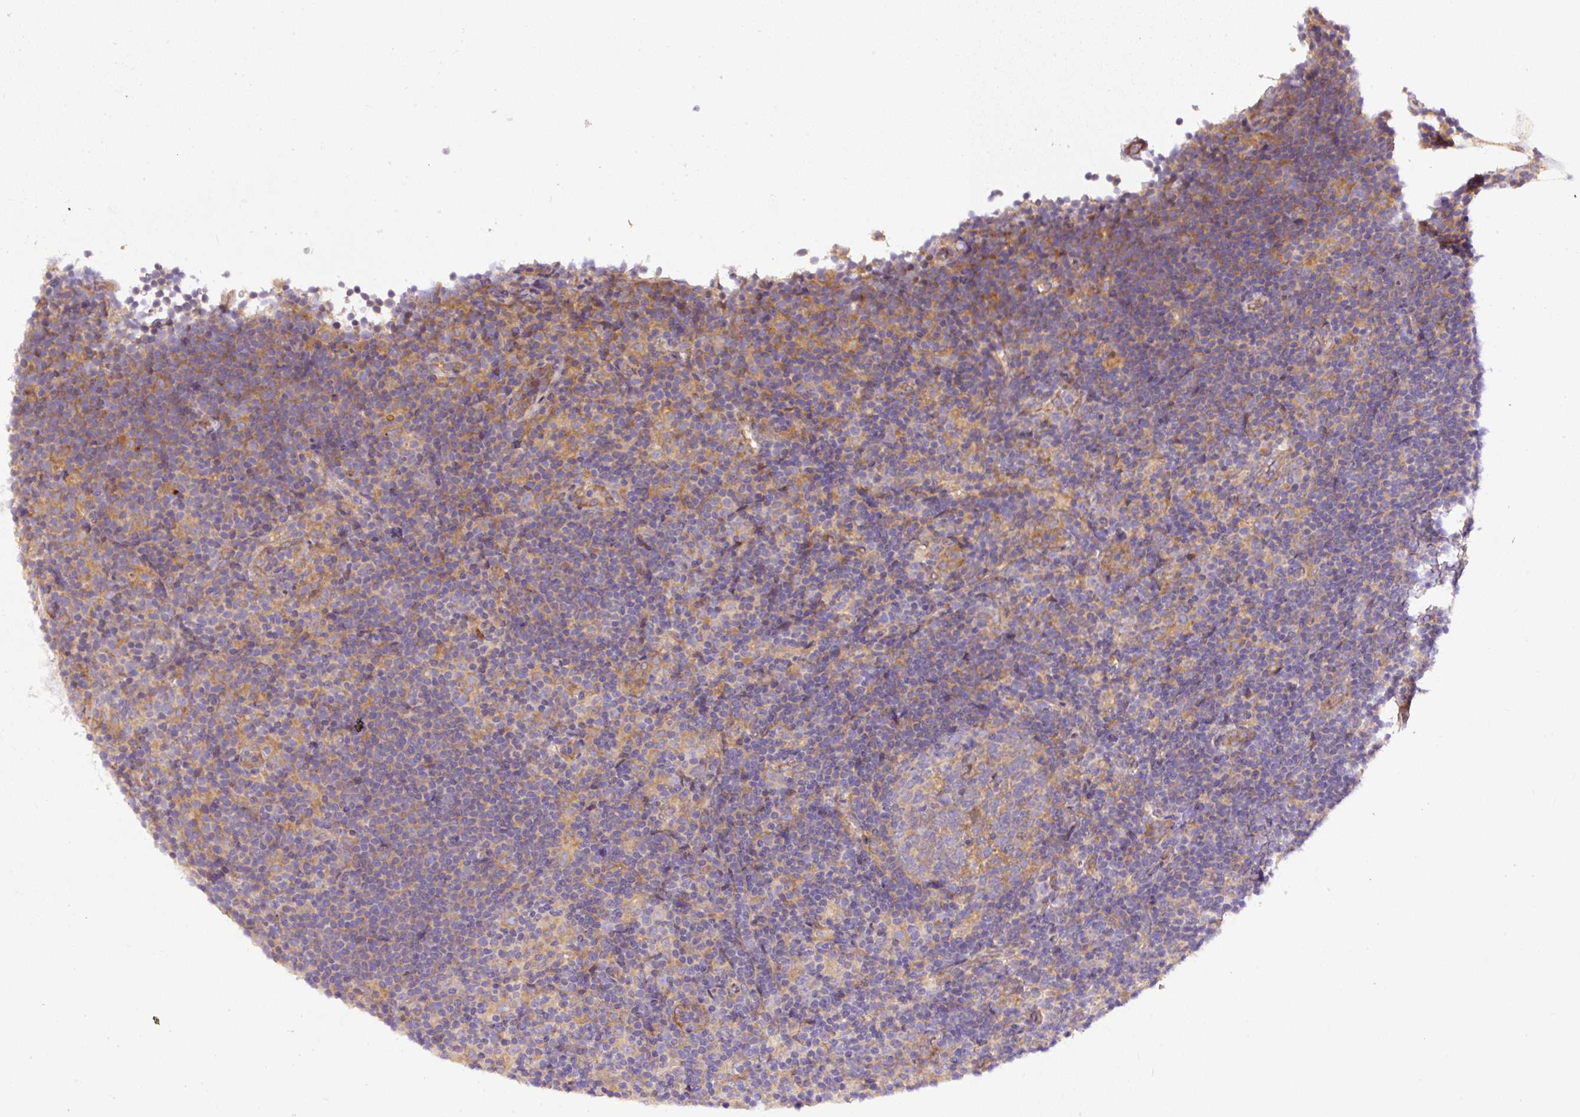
{"staining": {"intensity": "moderate", "quantity": ">75%", "location": "cytoplasmic/membranous"}, "tissue": "lymphoma", "cell_type": "Tumor cells", "image_type": "cancer", "snomed": [{"axis": "morphology", "description": "Hodgkin's disease, NOS"}, {"axis": "topography", "description": "Lymph node"}], "caption": "Hodgkin's disease tissue exhibits moderate cytoplasmic/membranous staining in approximately >75% of tumor cells, visualized by immunohistochemistry. (IHC, brightfield microscopy, high magnification).", "gene": "DAPK1", "patient": {"sex": "female", "age": 57}}